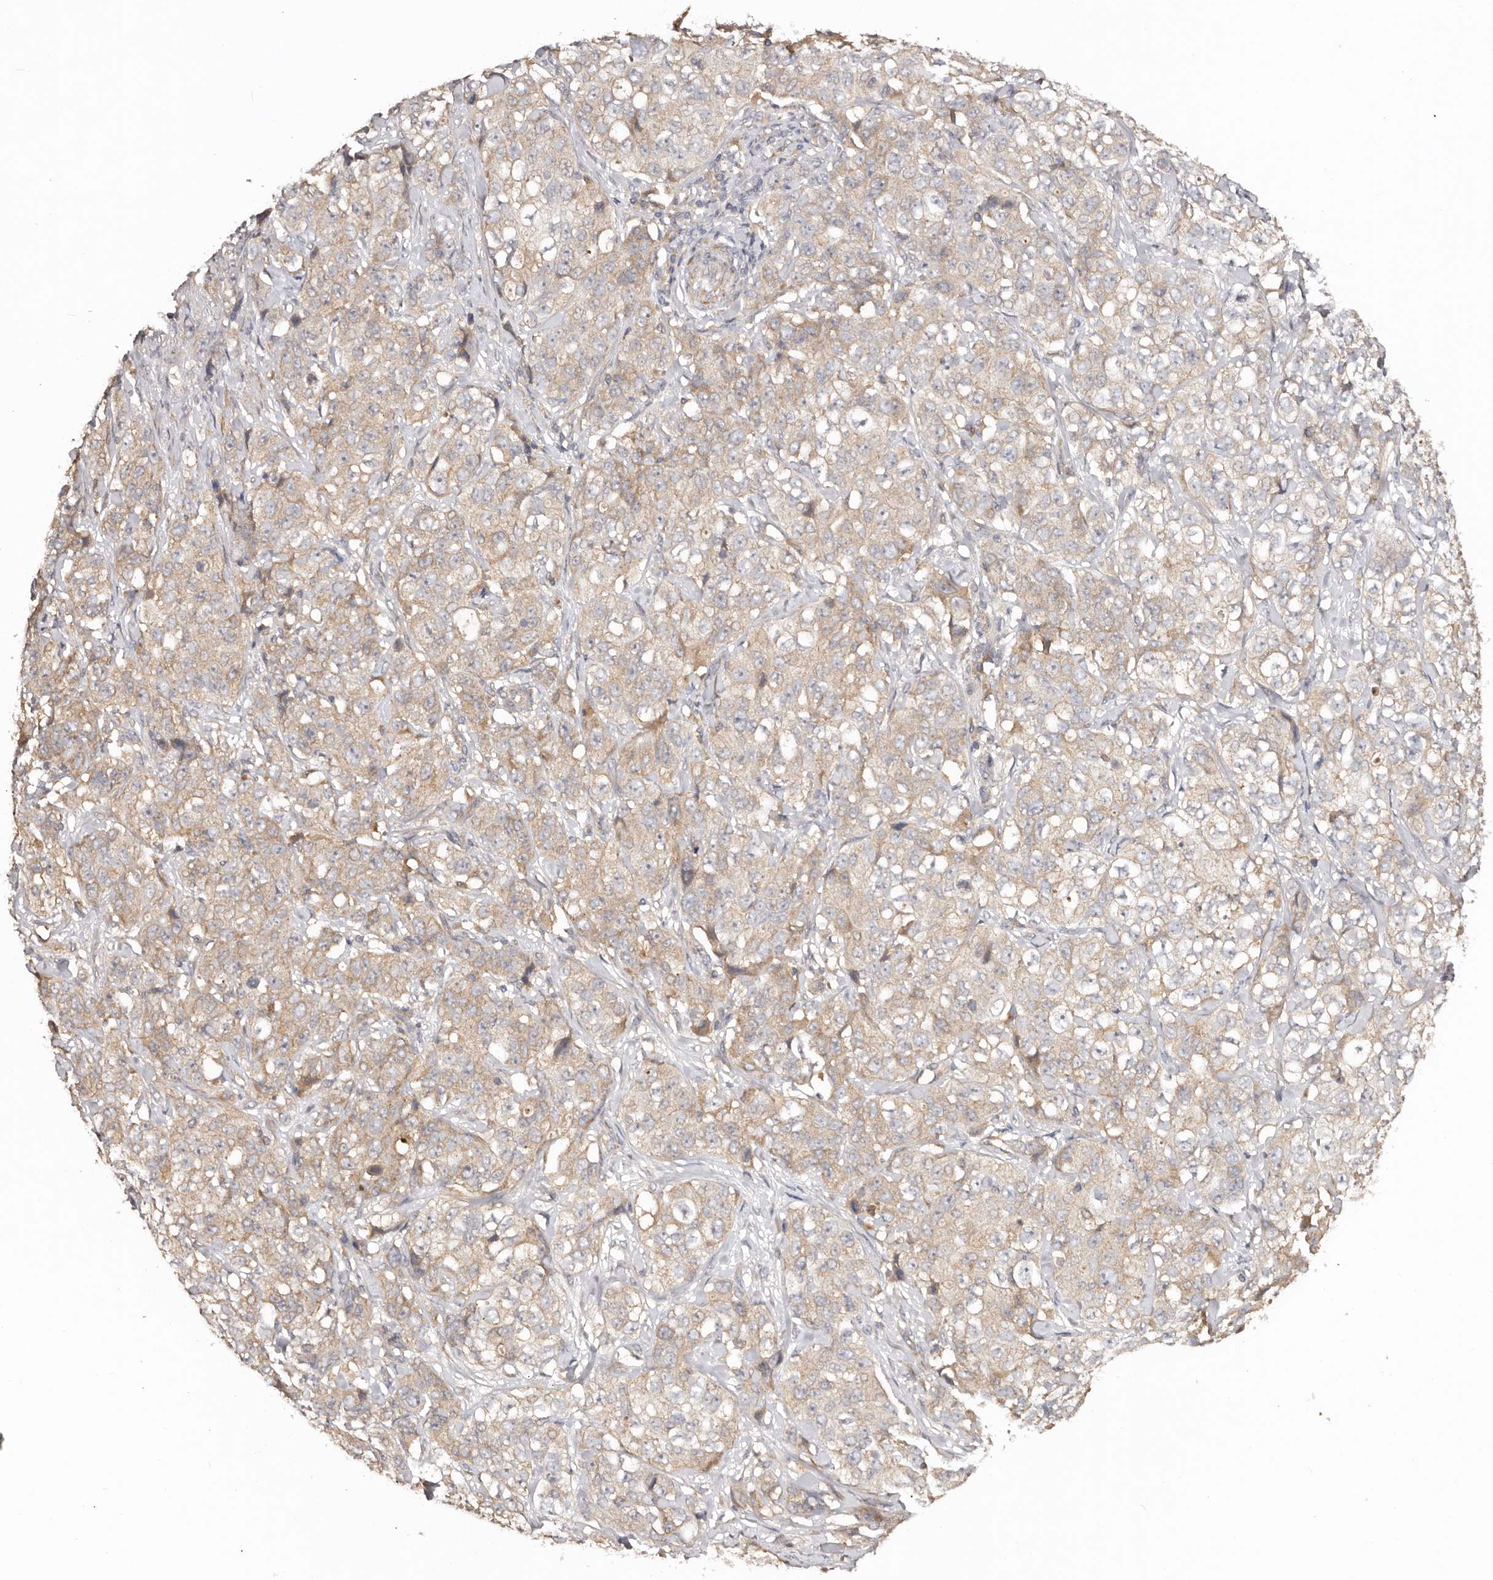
{"staining": {"intensity": "weak", "quantity": ">75%", "location": "cytoplasmic/membranous"}, "tissue": "stomach cancer", "cell_type": "Tumor cells", "image_type": "cancer", "snomed": [{"axis": "morphology", "description": "Adenocarcinoma, NOS"}, {"axis": "topography", "description": "Stomach"}], "caption": "A brown stain highlights weak cytoplasmic/membranous staining of a protein in human stomach adenocarcinoma tumor cells.", "gene": "PKIB", "patient": {"sex": "male", "age": 48}}